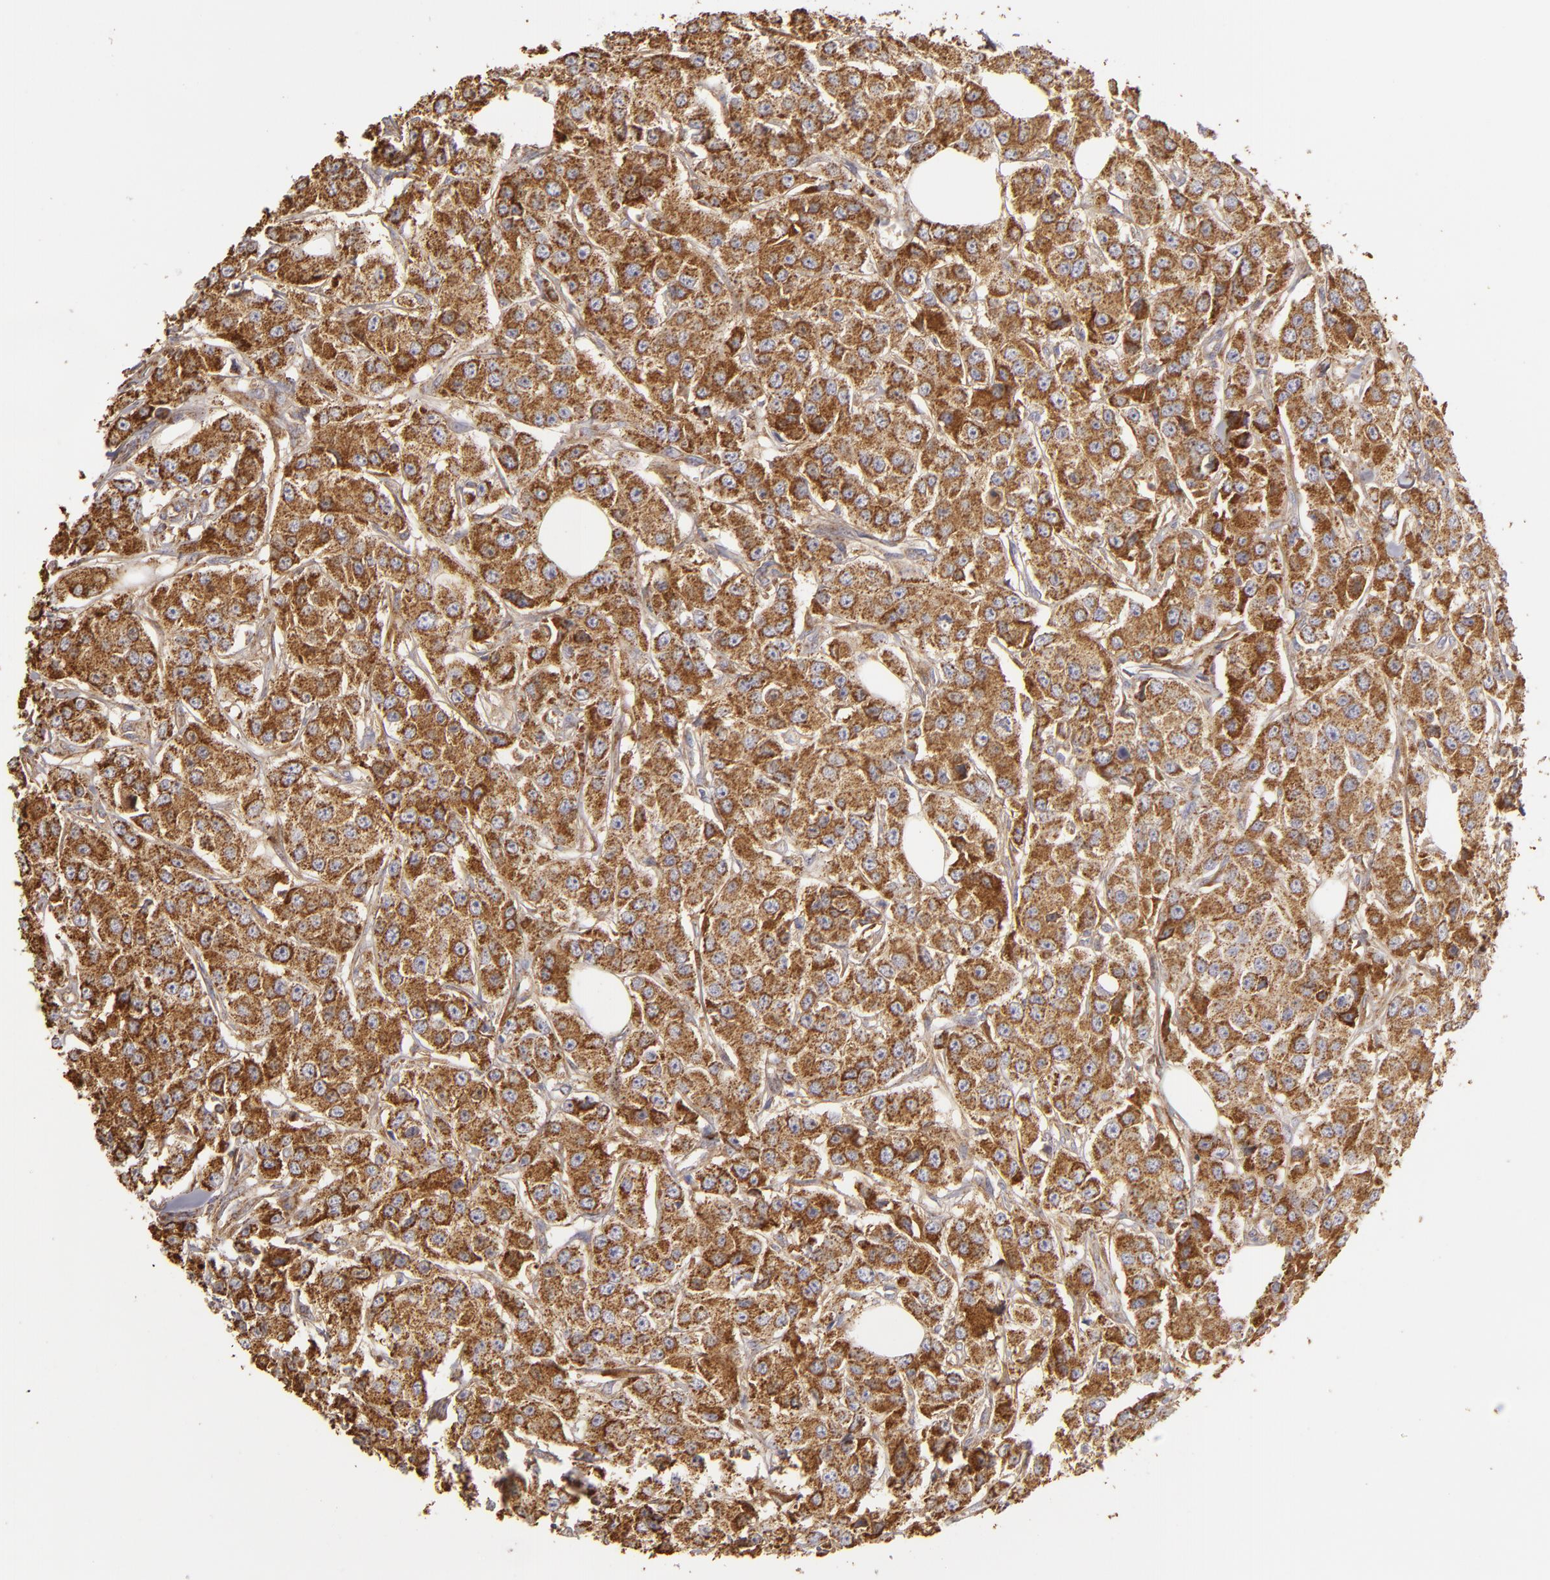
{"staining": {"intensity": "moderate", "quantity": ">75%", "location": "cytoplasmic/membranous"}, "tissue": "breast cancer", "cell_type": "Tumor cells", "image_type": "cancer", "snomed": [{"axis": "morphology", "description": "Duct carcinoma"}, {"axis": "topography", "description": "Breast"}], "caption": "Human breast cancer (intraductal carcinoma) stained with a brown dye shows moderate cytoplasmic/membranous positive positivity in approximately >75% of tumor cells.", "gene": "CFB", "patient": {"sex": "female", "age": 58}}